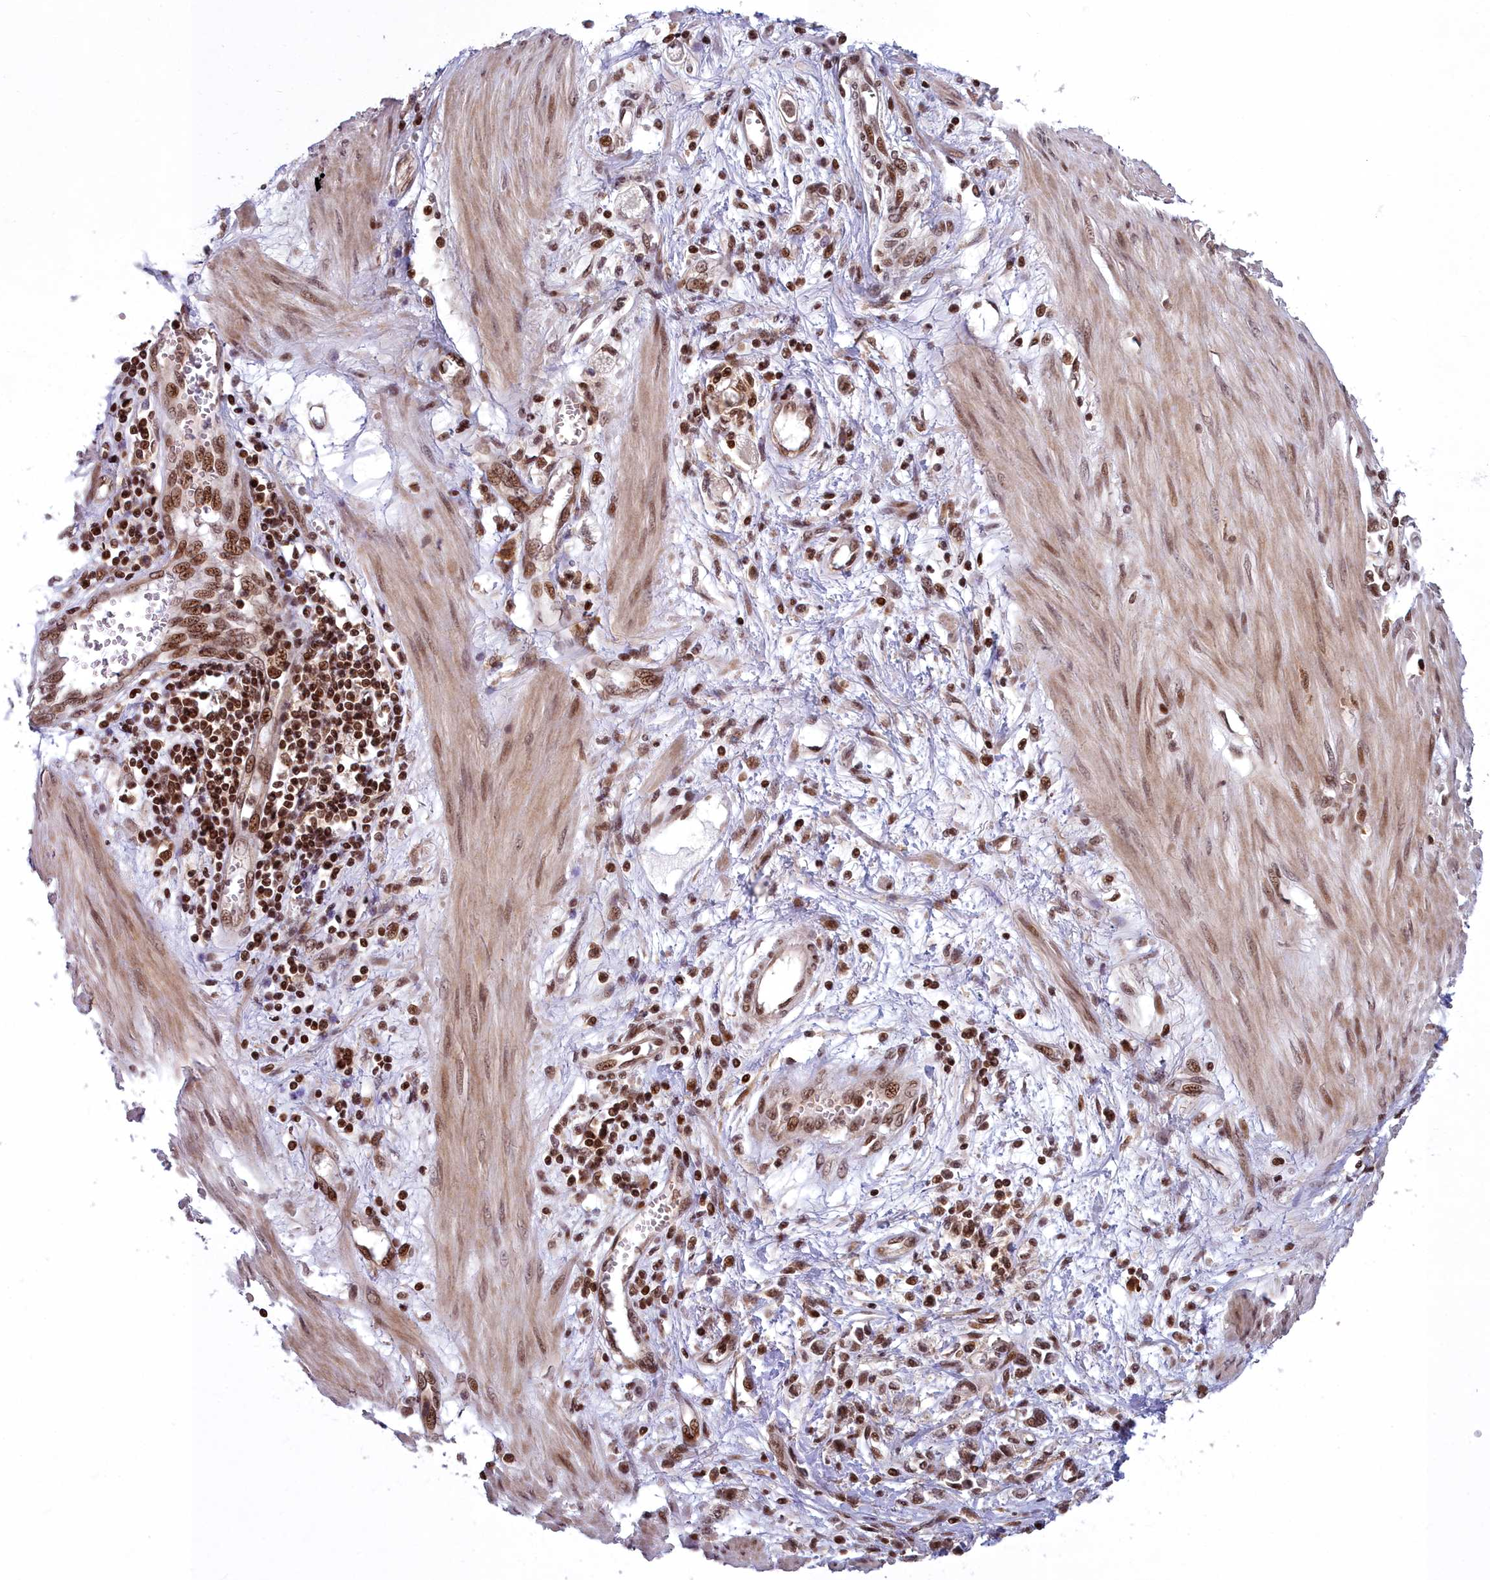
{"staining": {"intensity": "moderate", "quantity": ">75%", "location": "nuclear"}, "tissue": "stomach cancer", "cell_type": "Tumor cells", "image_type": "cancer", "snomed": [{"axis": "morphology", "description": "Adenocarcinoma, NOS"}, {"axis": "topography", "description": "Stomach"}], "caption": "Stomach adenocarcinoma stained with a protein marker demonstrates moderate staining in tumor cells.", "gene": "GMEB1", "patient": {"sex": "female", "age": 76}}